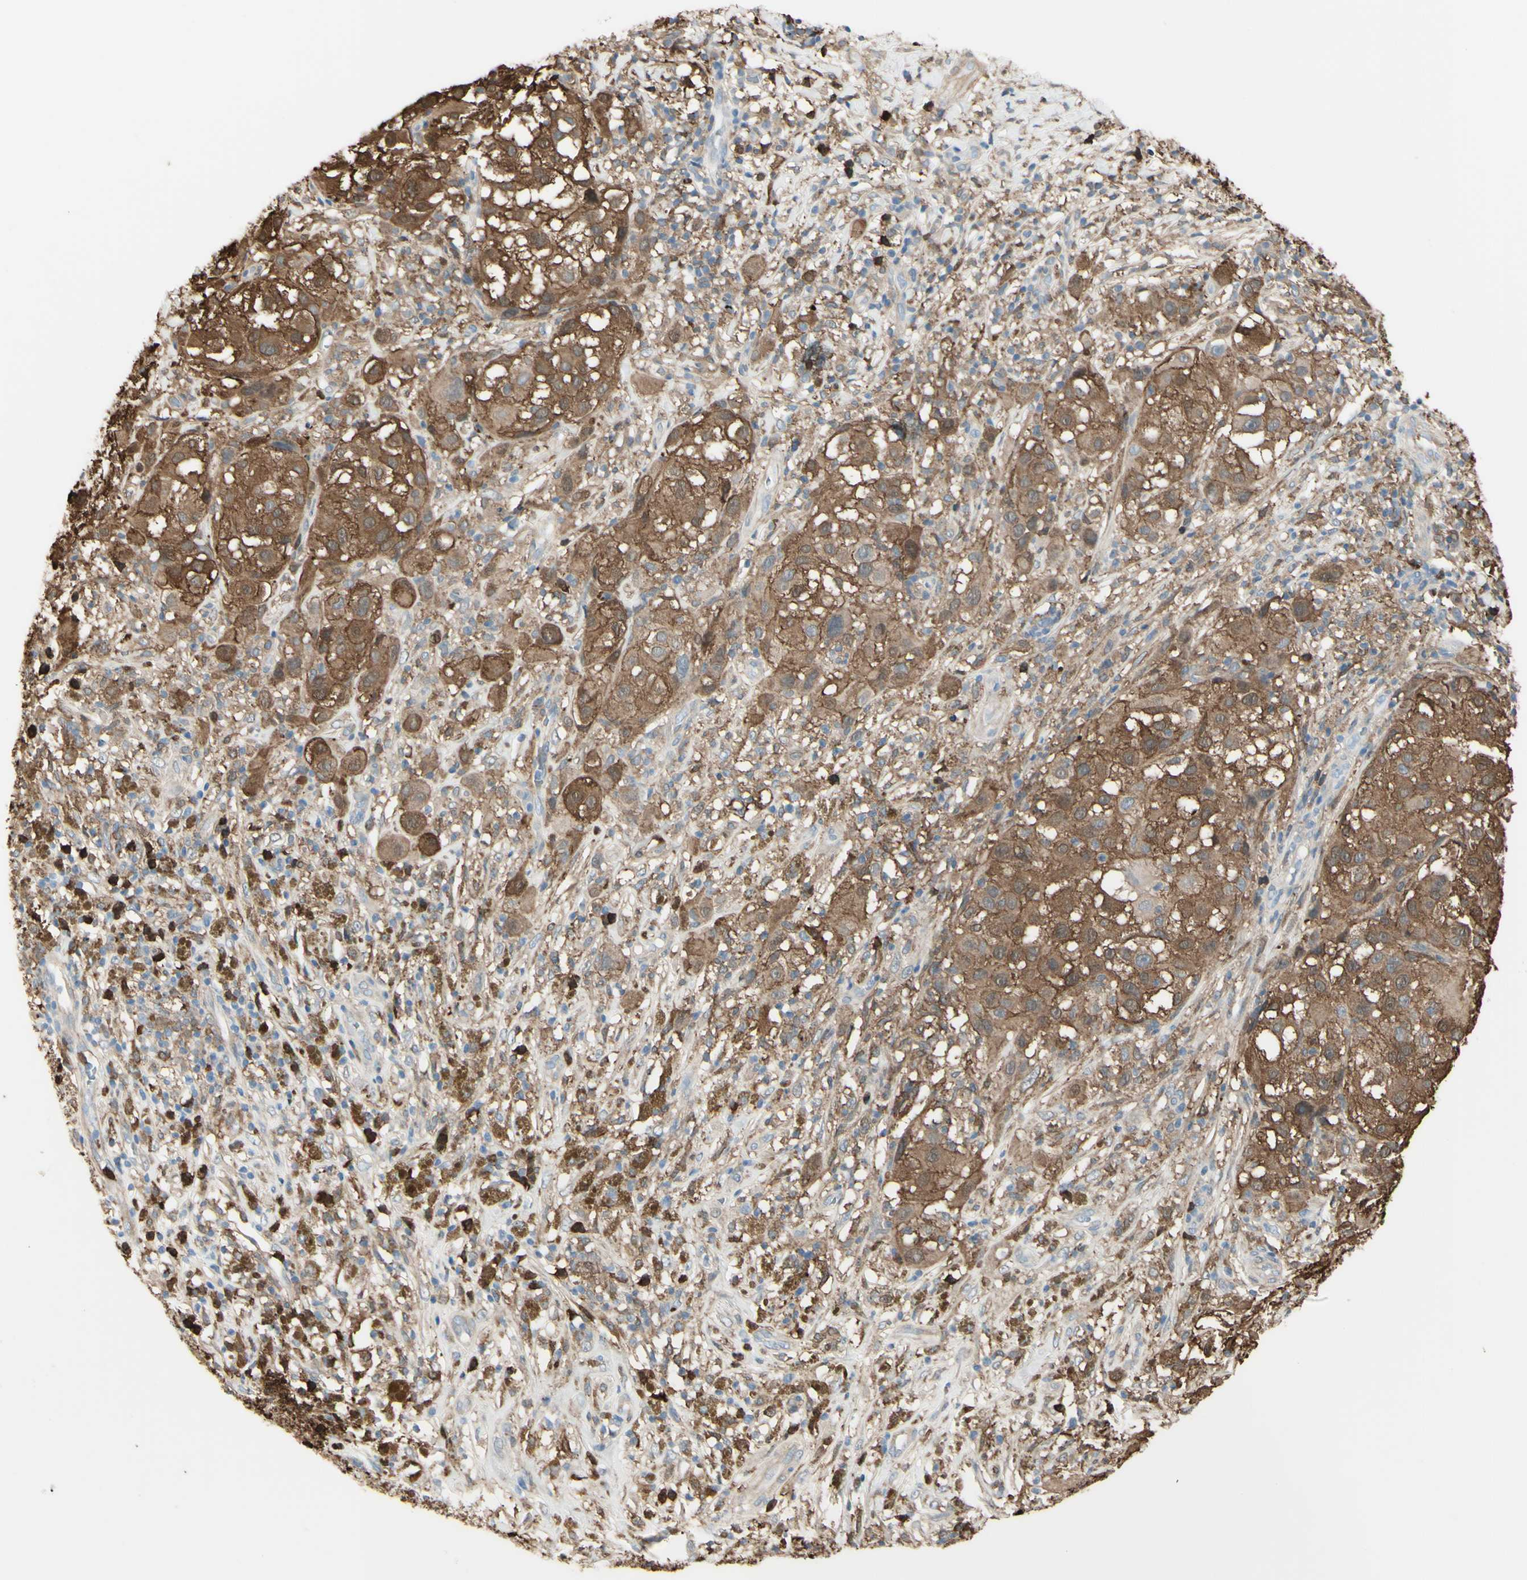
{"staining": {"intensity": "moderate", "quantity": ">75%", "location": "cytoplasmic/membranous"}, "tissue": "melanoma", "cell_type": "Tumor cells", "image_type": "cancer", "snomed": [{"axis": "morphology", "description": "Necrosis, NOS"}, {"axis": "morphology", "description": "Malignant melanoma, NOS"}, {"axis": "topography", "description": "Skin"}], "caption": "IHC staining of melanoma, which displays medium levels of moderate cytoplasmic/membranous positivity in approximately >75% of tumor cells indicating moderate cytoplasmic/membranous protein positivity. The staining was performed using DAB (3,3'-diaminobenzidine) (brown) for protein detection and nuclei were counterstained in hematoxylin (blue).", "gene": "GSN", "patient": {"sex": "female", "age": 87}}